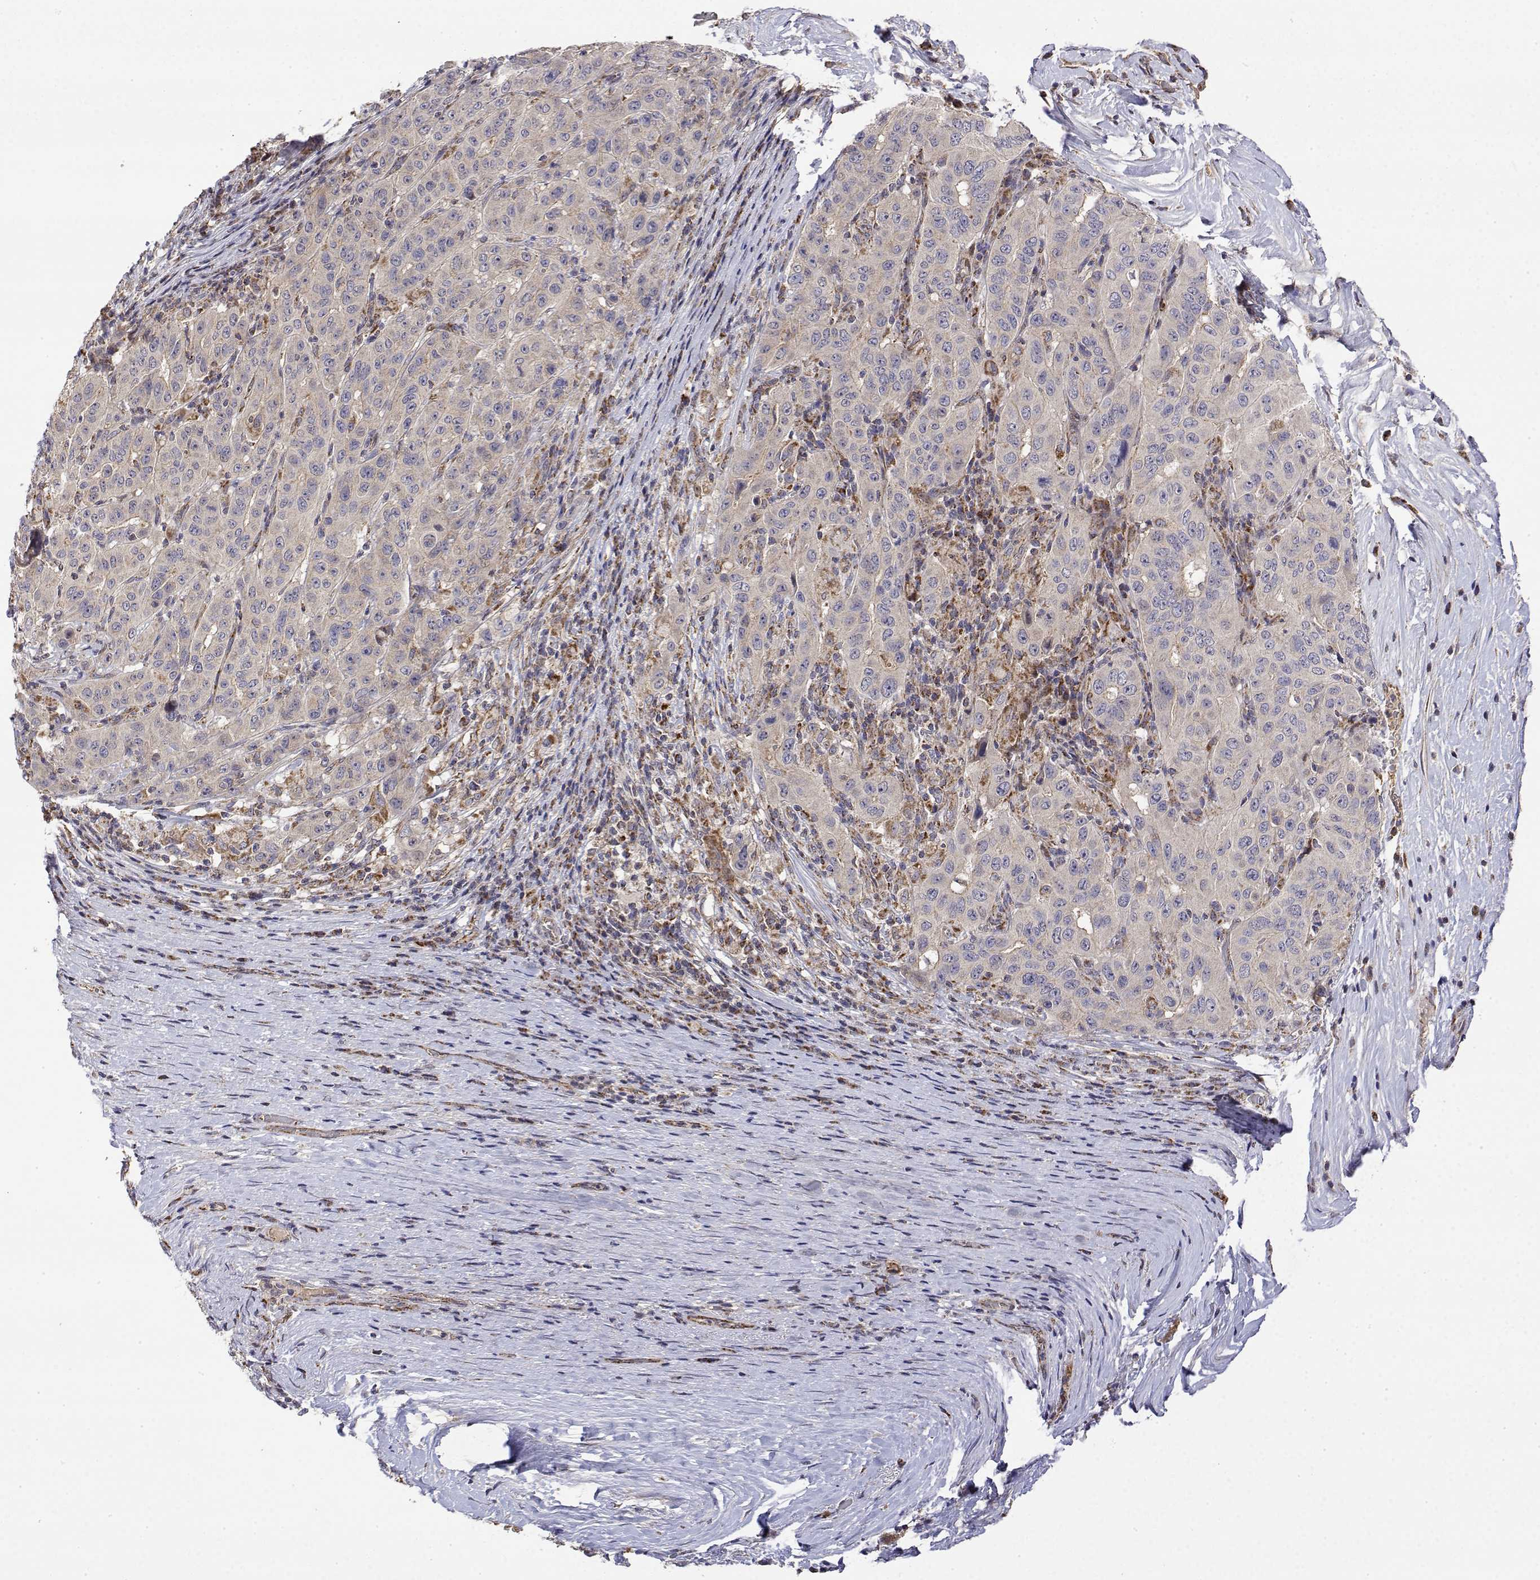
{"staining": {"intensity": "negative", "quantity": "none", "location": "none"}, "tissue": "pancreatic cancer", "cell_type": "Tumor cells", "image_type": "cancer", "snomed": [{"axis": "morphology", "description": "Adenocarcinoma, NOS"}, {"axis": "topography", "description": "Pancreas"}], "caption": "This is a histopathology image of IHC staining of pancreatic cancer, which shows no positivity in tumor cells.", "gene": "GADD45GIP1", "patient": {"sex": "male", "age": 63}}